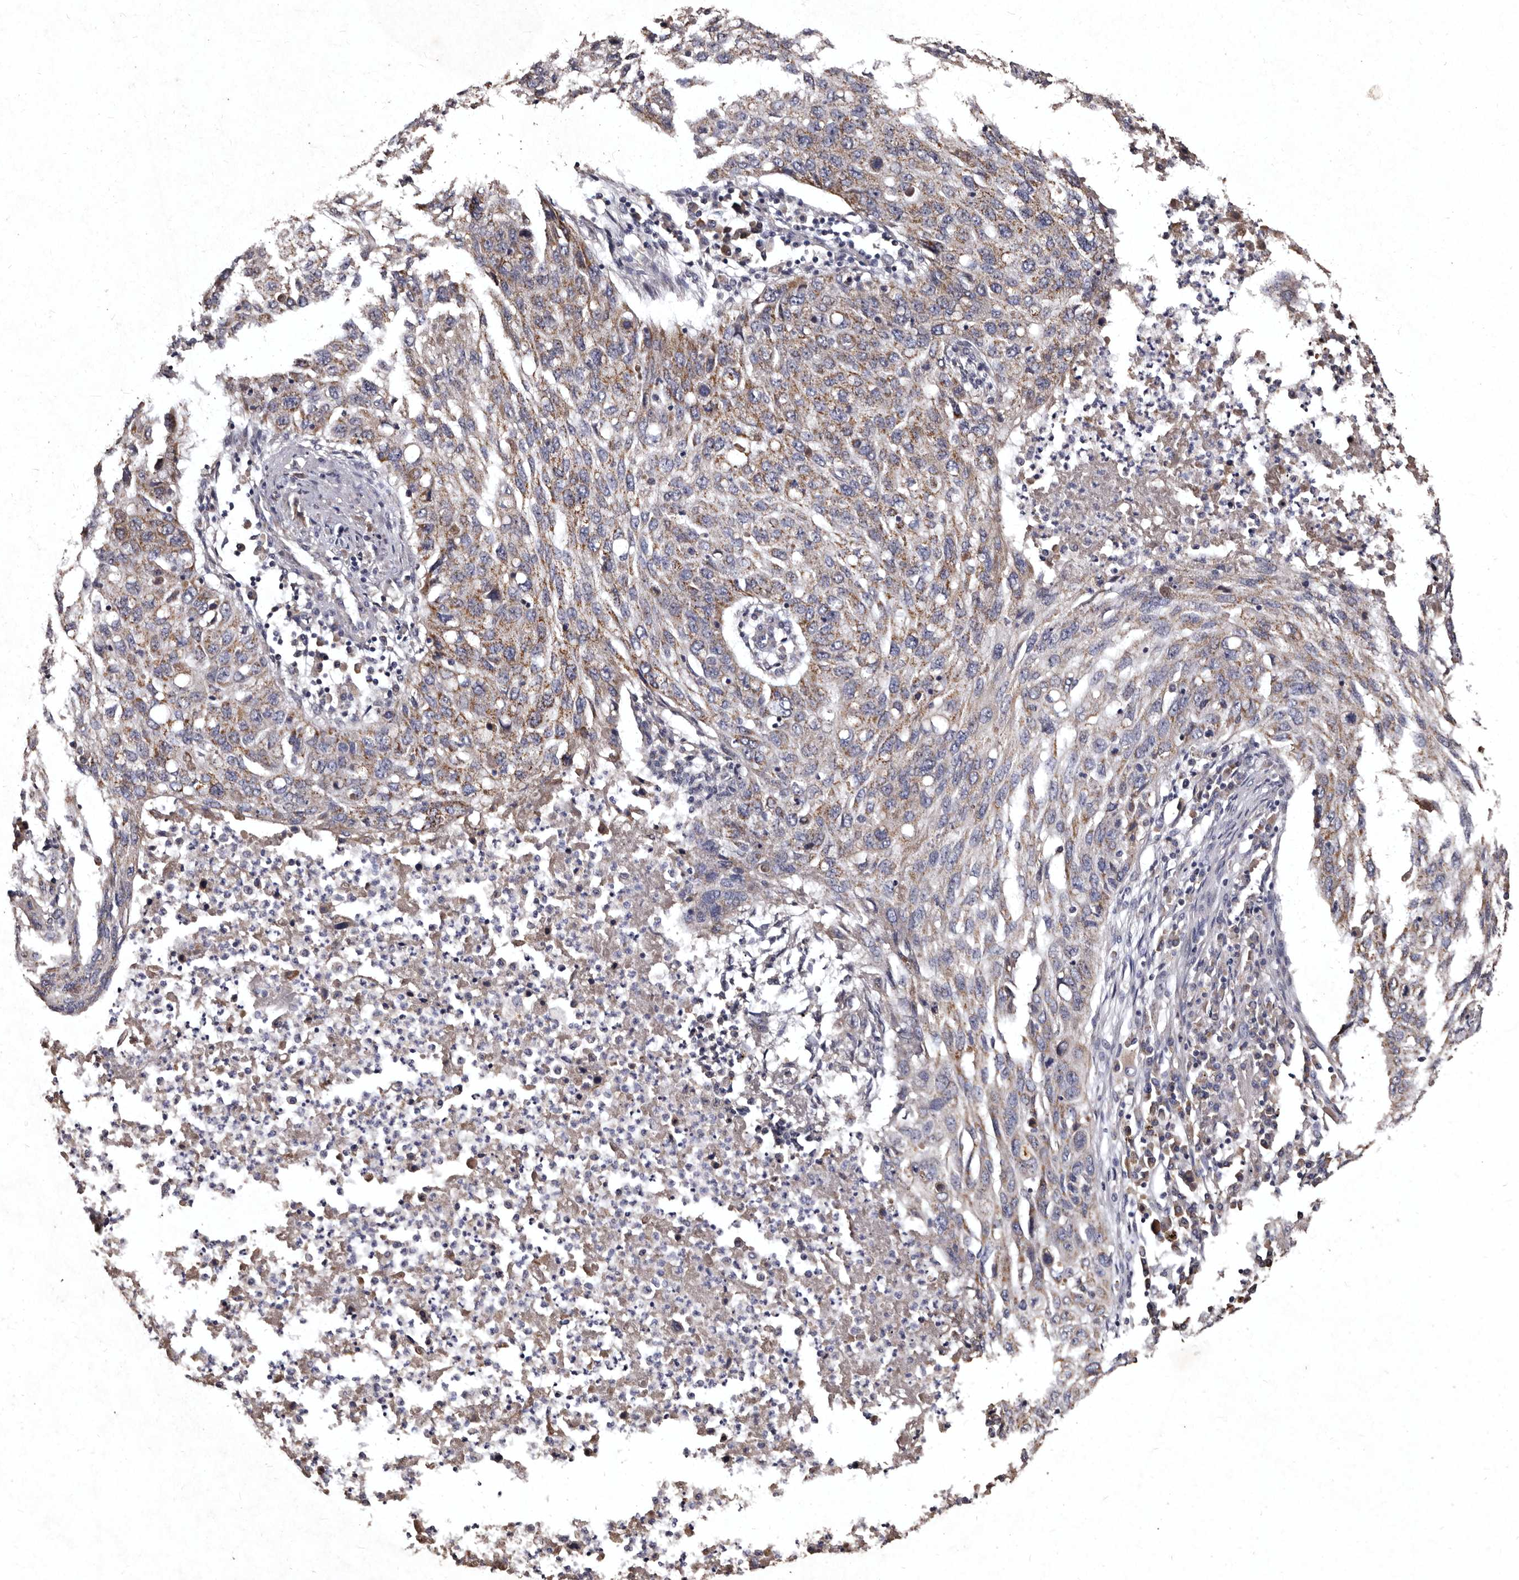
{"staining": {"intensity": "moderate", "quantity": "25%-75%", "location": "cytoplasmic/membranous"}, "tissue": "lung cancer", "cell_type": "Tumor cells", "image_type": "cancer", "snomed": [{"axis": "morphology", "description": "Squamous cell carcinoma, NOS"}, {"axis": "topography", "description": "Lung"}], "caption": "Immunohistochemical staining of human lung cancer shows moderate cytoplasmic/membranous protein positivity in approximately 25%-75% of tumor cells.", "gene": "TFB1M", "patient": {"sex": "female", "age": 63}}